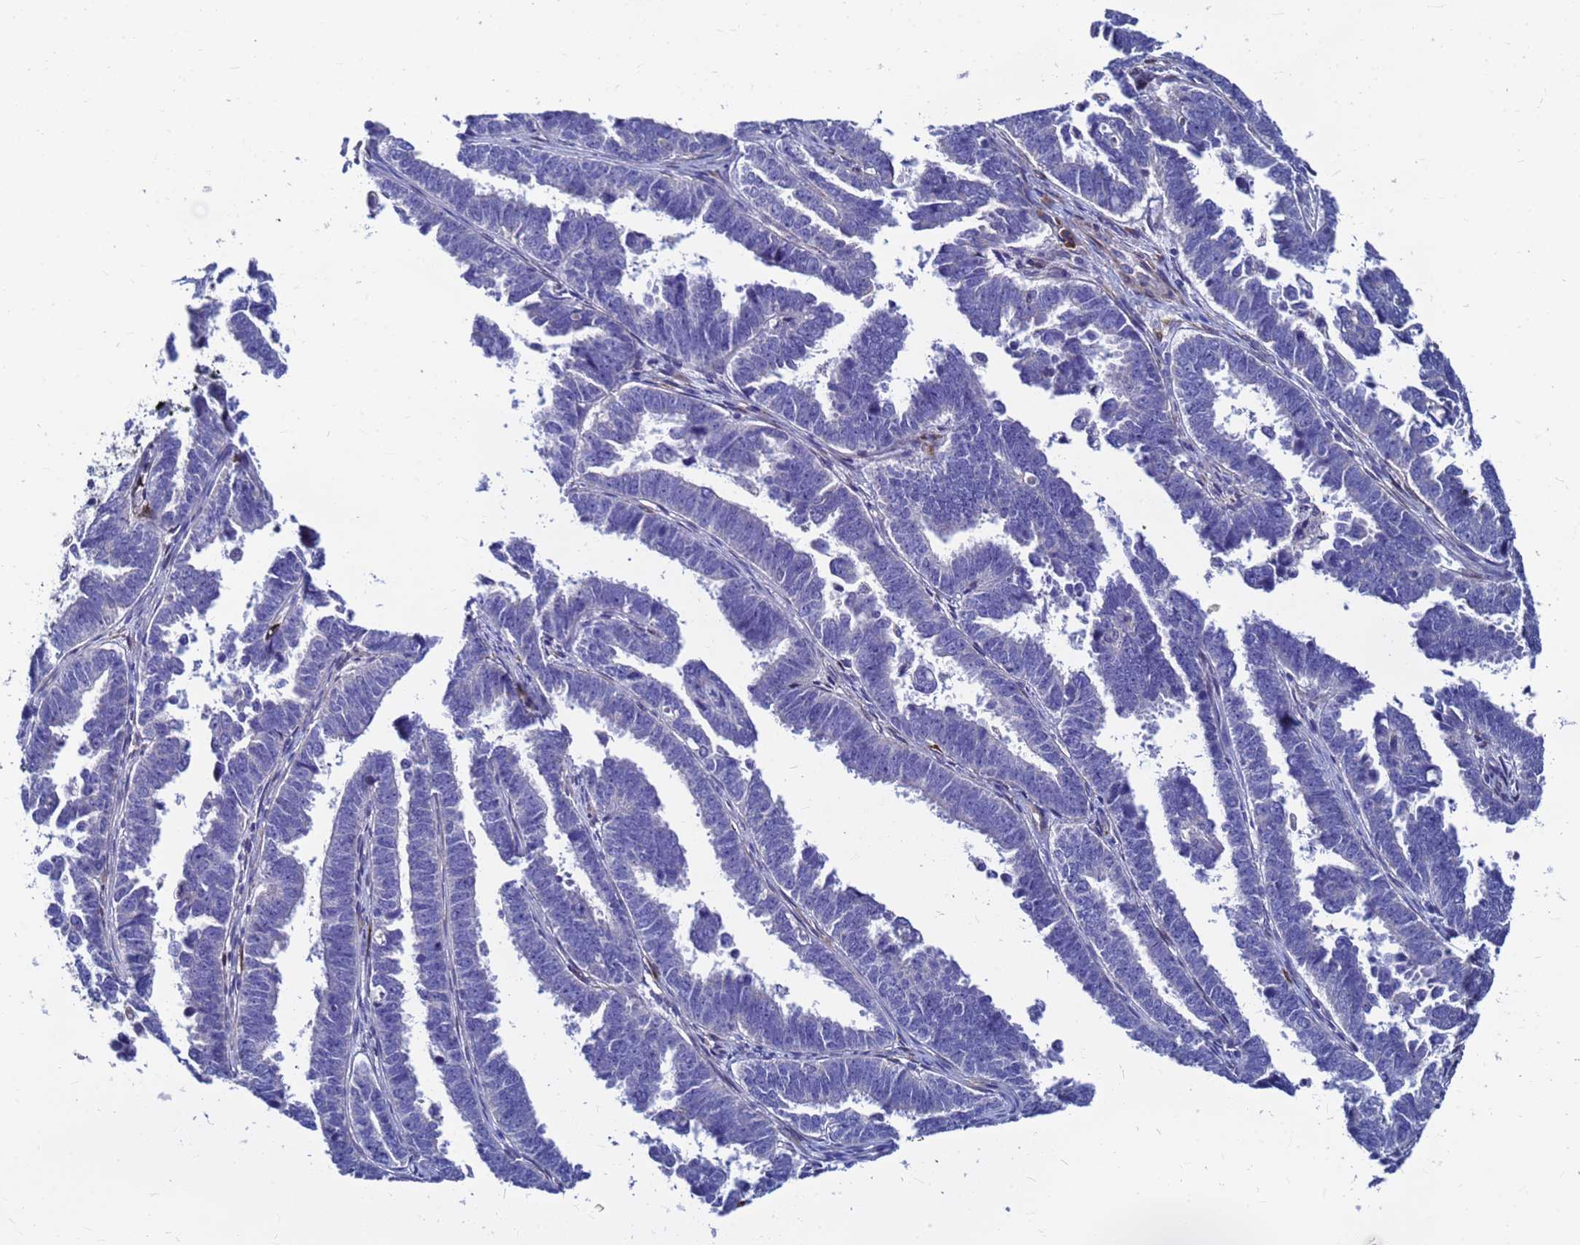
{"staining": {"intensity": "negative", "quantity": "none", "location": "none"}, "tissue": "endometrial cancer", "cell_type": "Tumor cells", "image_type": "cancer", "snomed": [{"axis": "morphology", "description": "Adenocarcinoma, NOS"}, {"axis": "topography", "description": "Endometrium"}], "caption": "Immunohistochemistry image of neoplastic tissue: human adenocarcinoma (endometrial) stained with DAB displays no significant protein positivity in tumor cells.", "gene": "JRKL", "patient": {"sex": "female", "age": 75}}